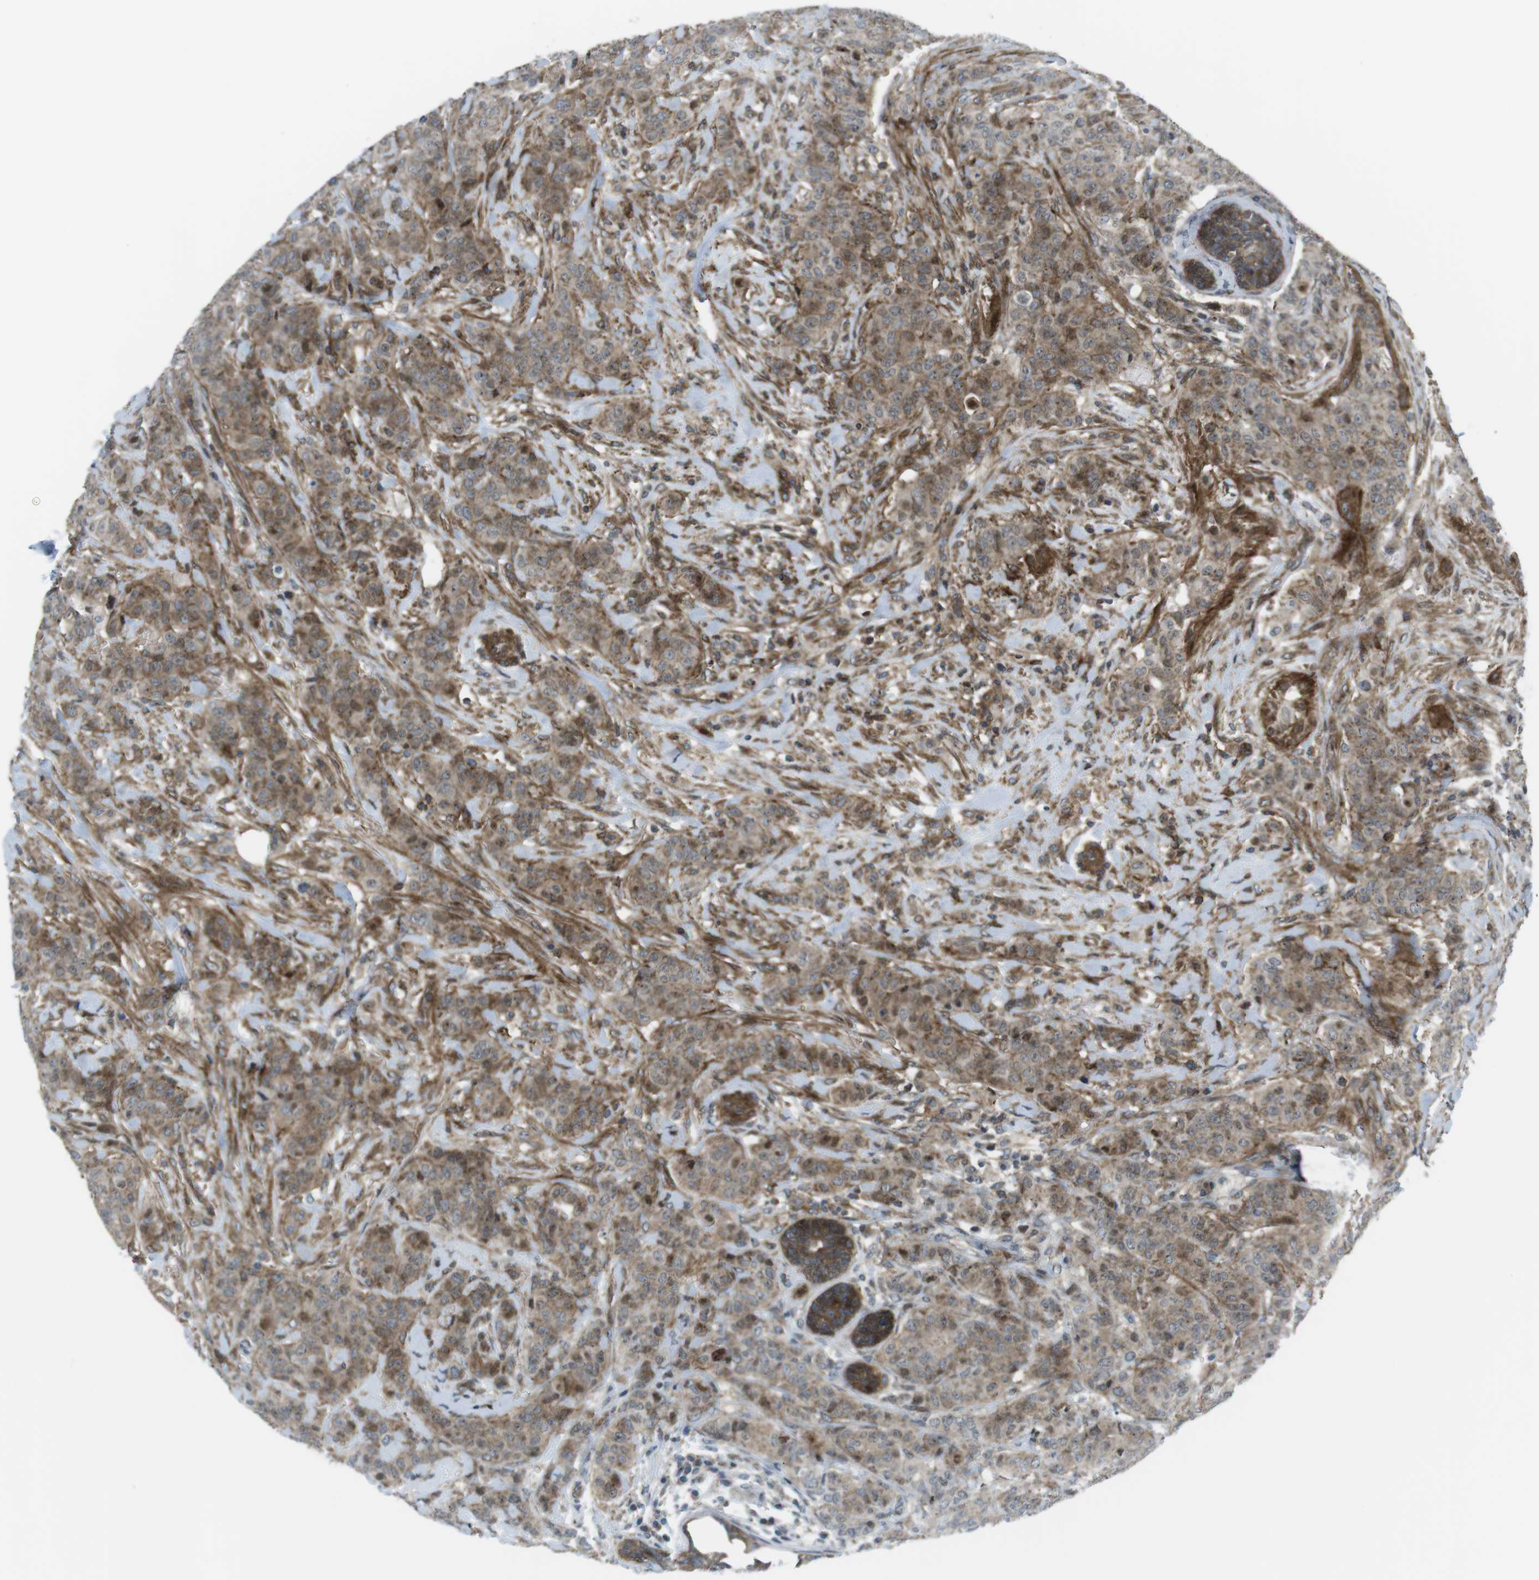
{"staining": {"intensity": "moderate", "quantity": ">75%", "location": "cytoplasmic/membranous"}, "tissue": "breast cancer", "cell_type": "Tumor cells", "image_type": "cancer", "snomed": [{"axis": "morphology", "description": "Normal tissue, NOS"}, {"axis": "morphology", "description": "Duct carcinoma"}, {"axis": "topography", "description": "Breast"}], "caption": "A photomicrograph showing moderate cytoplasmic/membranous staining in about >75% of tumor cells in breast cancer, as visualized by brown immunohistochemical staining.", "gene": "CUL7", "patient": {"sex": "female", "age": 40}}